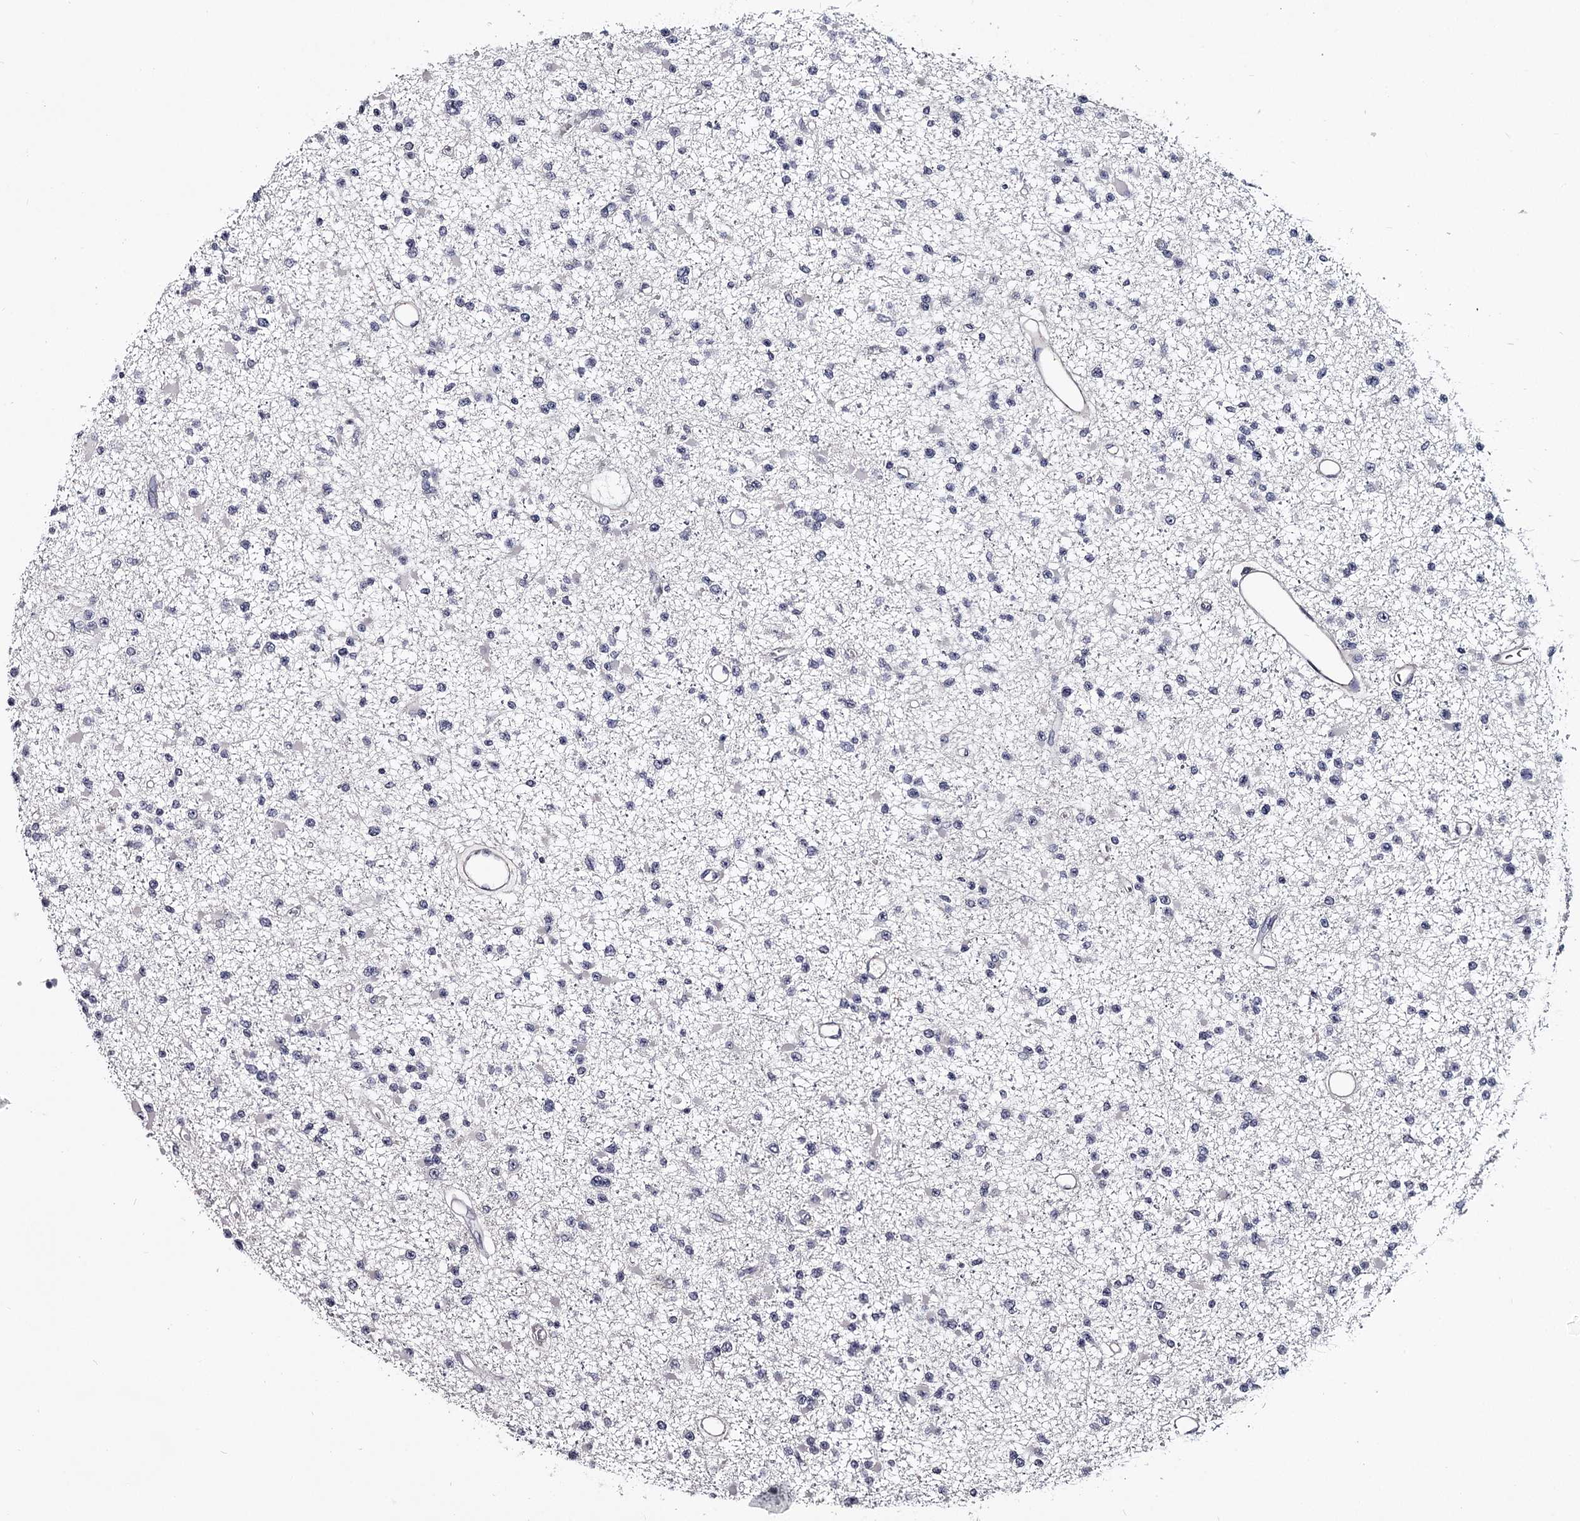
{"staining": {"intensity": "negative", "quantity": "none", "location": "none"}, "tissue": "glioma", "cell_type": "Tumor cells", "image_type": "cancer", "snomed": [{"axis": "morphology", "description": "Glioma, malignant, Low grade"}, {"axis": "topography", "description": "Brain"}], "caption": "IHC of human glioma shows no staining in tumor cells.", "gene": "GSTO1", "patient": {"sex": "female", "age": 22}}